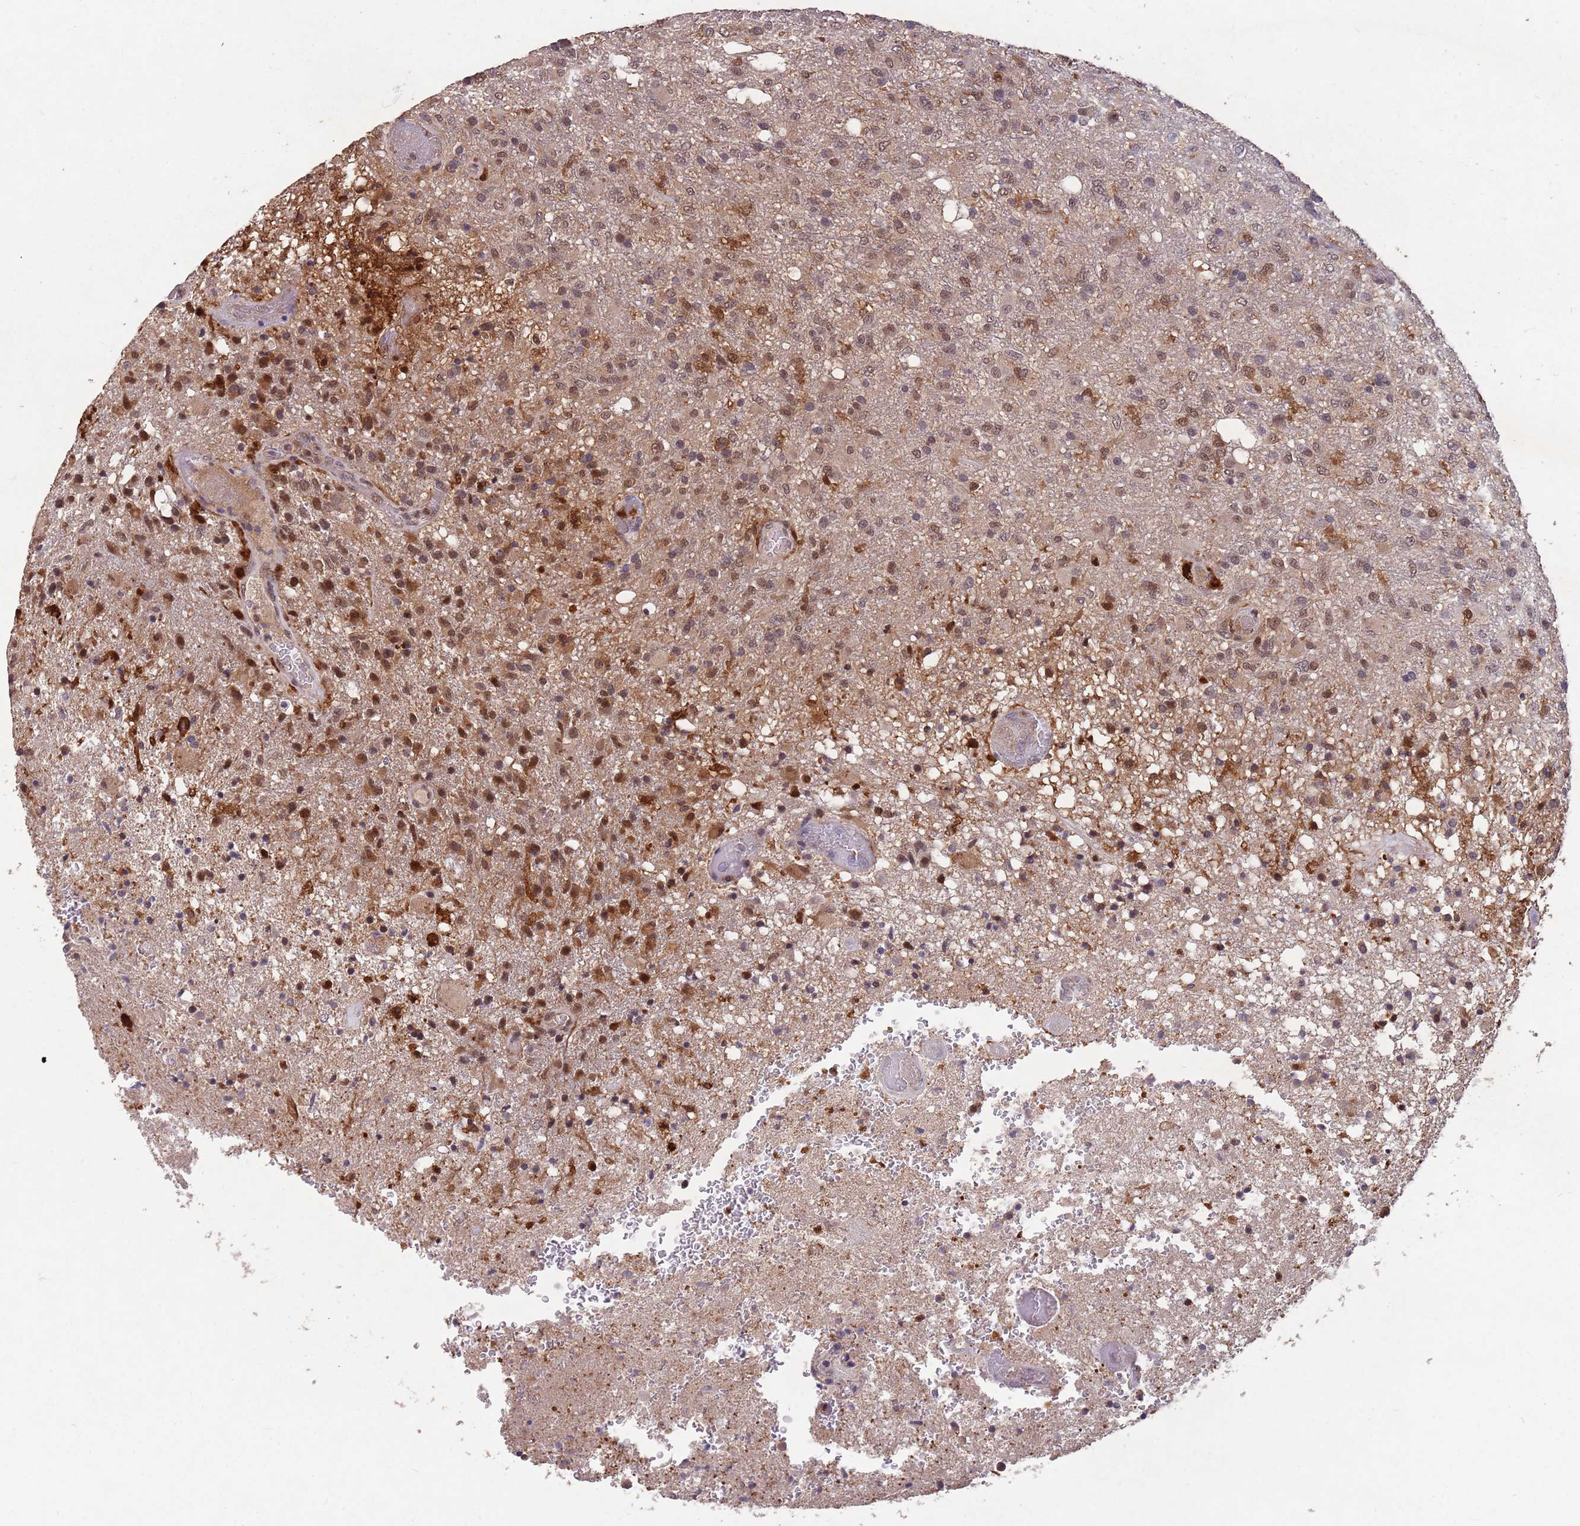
{"staining": {"intensity": "strong", "quantity": "<25%", "location": "cytoplasmic/membranous,nuclear"}, "tissue": "glioma", "cell_type": "Tumor cells", "image_type": "cancer", "snomed": [{"axis": "morphology", "description": "Glioma, malignant, High grade"}, {"axis": "topography", "description": "Brain"}], "caption": "A micrograph of glioma stained for a protein reveals strong cytoplasmic/membranous and nuclear brown staining in tumor cells.", "gene": "ZNF639", "patient": {"sex": "female", "age": 74}}